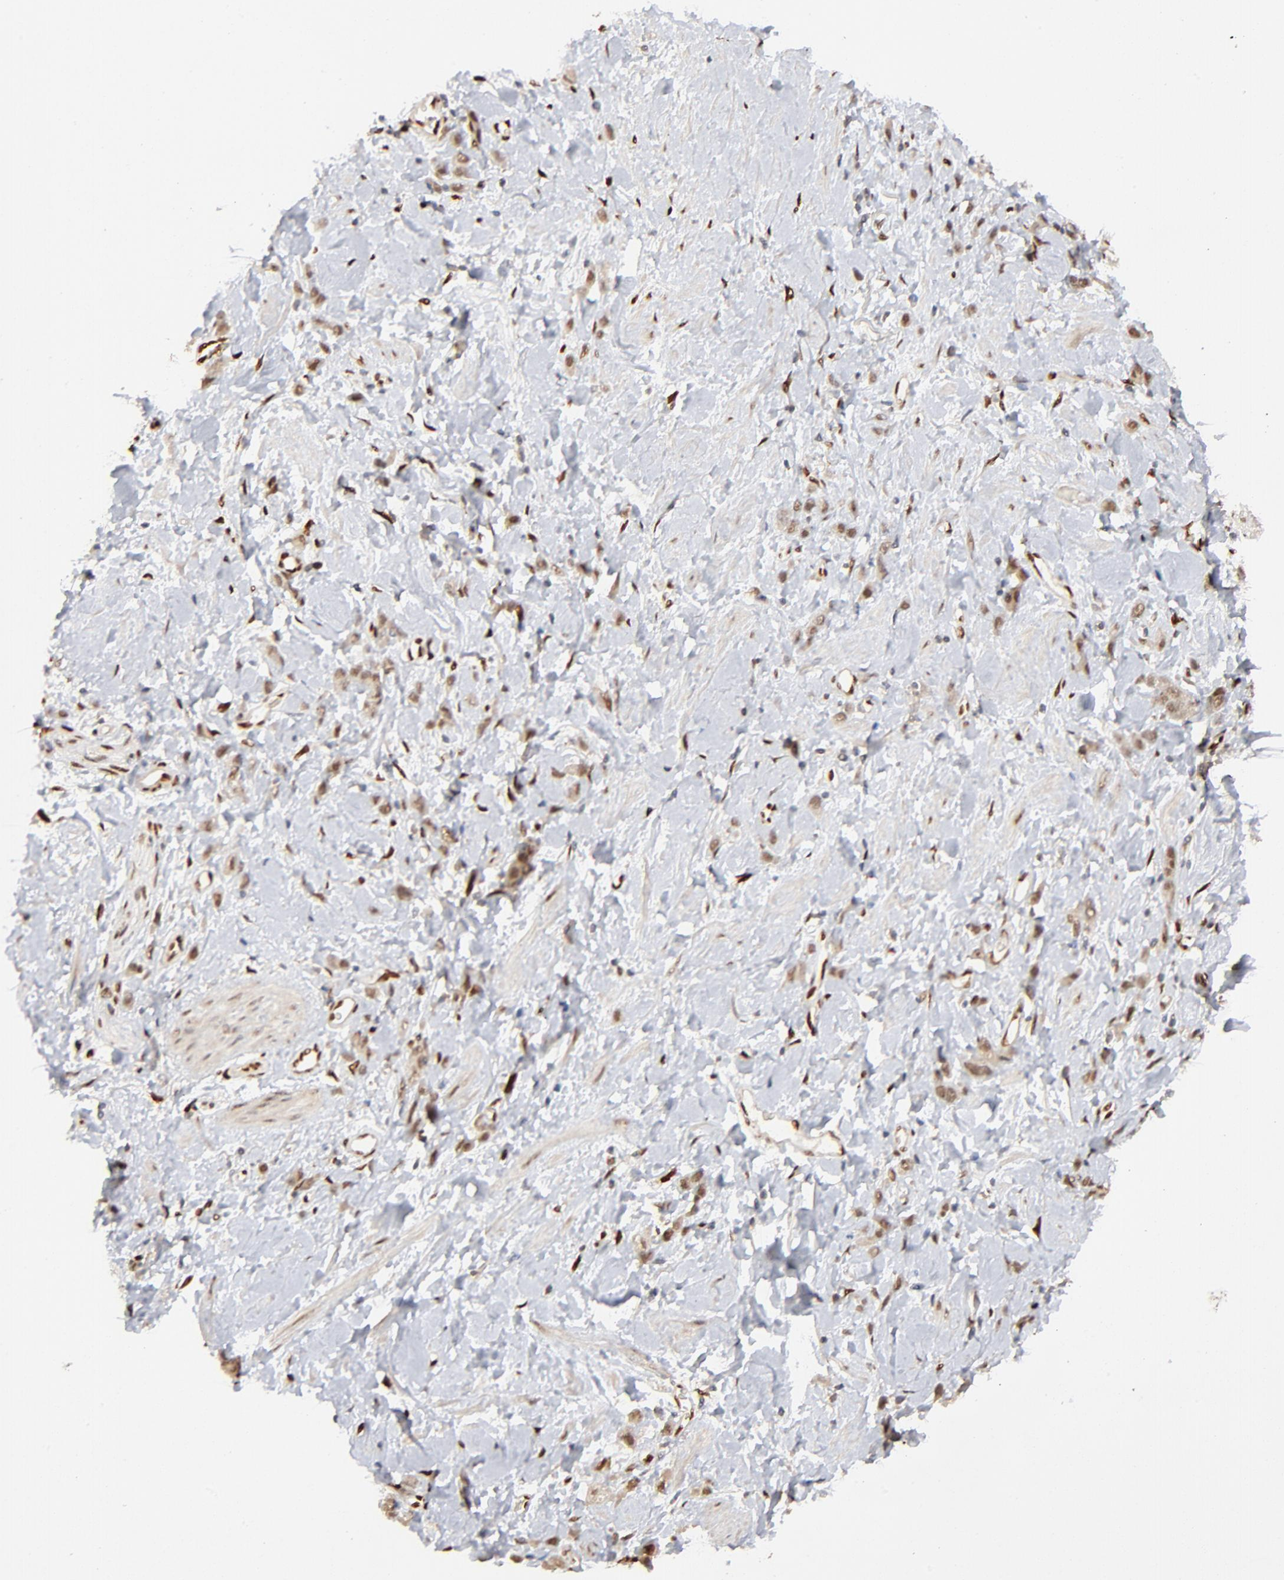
{"staining": {"intensity": "weak", "quantity": "25%-75%", "location": "nuclear"}, "tissue": "stomach cancer", "cell_type": "Tumor cells", "image_type": "cancer", "snomed": [{"axis": "morphology", "description": "Normal tissue, NOS"}, {"axis": "morphology", "description": "Adenocarcinoma, NOS"}, {"axis": "topography", "description": "Stomach"}], "caption": "Human stomach cancer stained with a brown dye shows weak nuclear positive positivity in approximately 25%-75% of tumor cells.", "gene": "NFIB", "patient": {"sex": "male", "age": 82}}